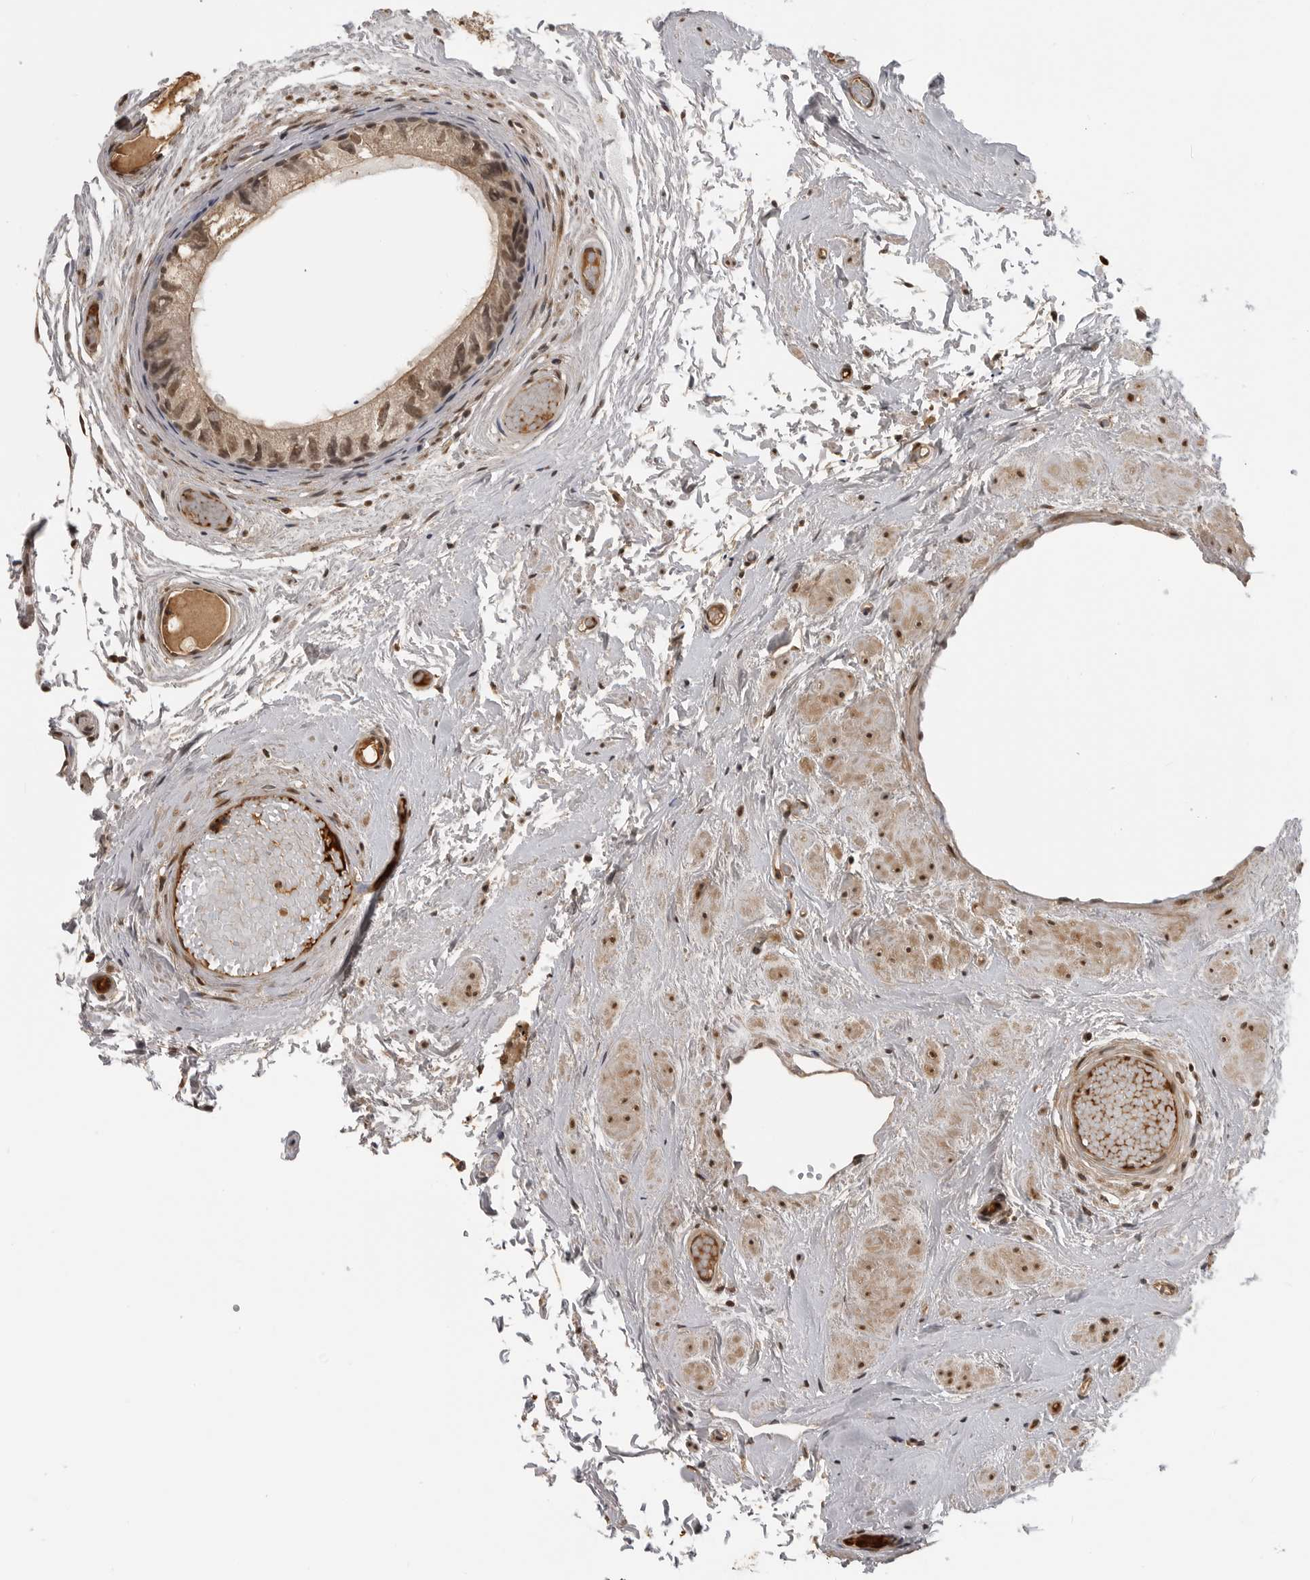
{"staining": {"intensity": "moderate", "quantity": ">75%", "location": "nuclear"}, "tissue": "epididymis", "cell_type": "Glandular cells", "image_type": "normal", "snomed": [{"axis": "morphology", "description": "Normal tissue, NOS"}, {"axis": "topography", "description": "Epididymis"}], "caption": "Unremarkable epididymis reveals moderate nuclear positivity in about >75% of glandular cells, visualized by immunohistochemistry. The protein of interest is shown in brown color, while the nuclei are stained blue.", "gene": "CLOCK", "patient": {"sex": "male", "age": 79}}